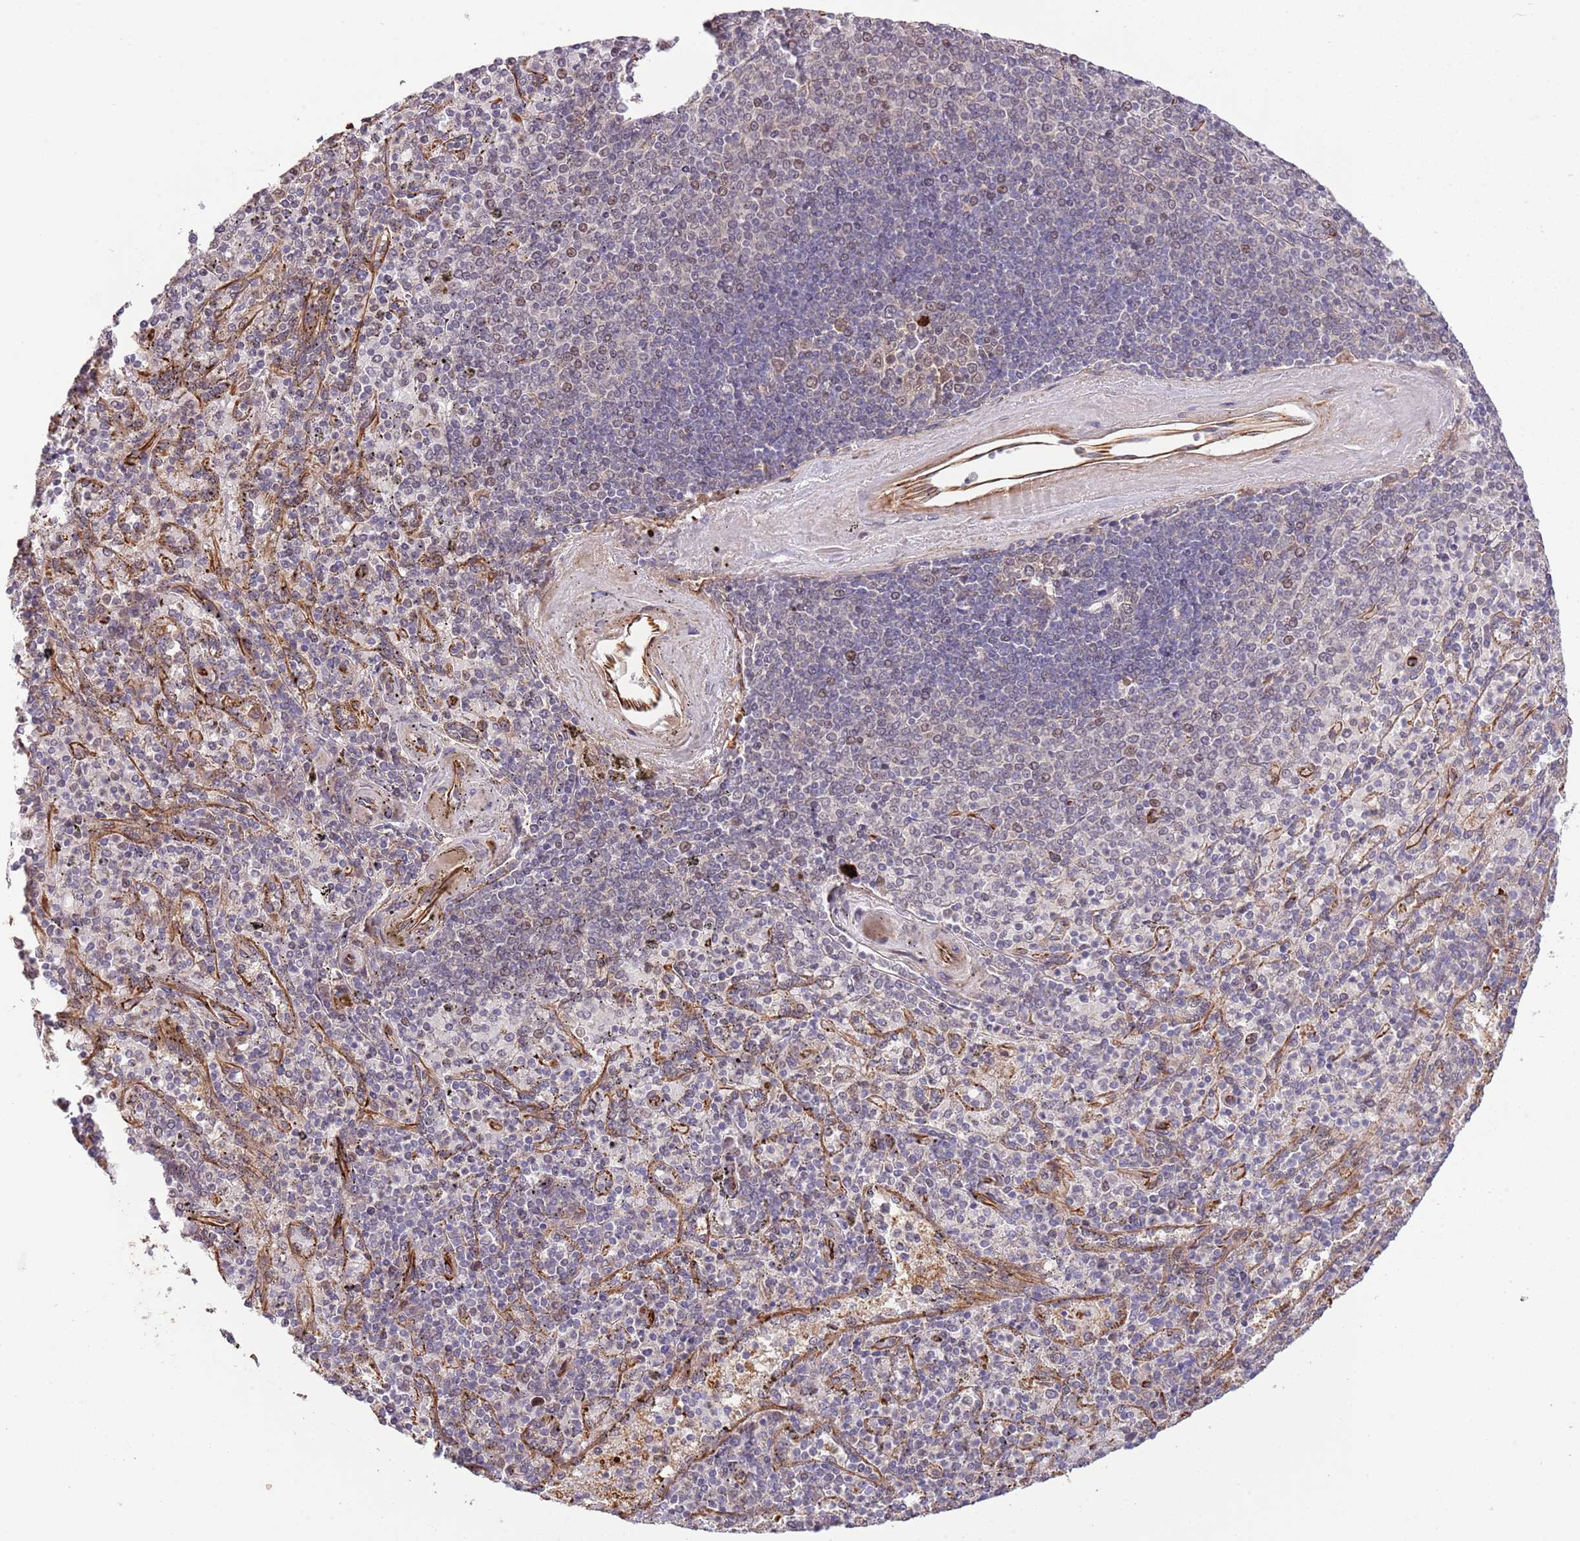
{"staining": {"intensity": "negative", "quantity": "none", "location": "none"}, "tissue": "spleen", "cell_type": "Cells in red pulp", "image_type": "normal", "snomed": [{"axis": "morphology", "description": "Normal tissue, NOS"}, {"axis": "topography", "description": "Spleen"}], "caption": "This is an immunohistochemistry (IHC) photomicrograph of unremarkable spleen. There is no expression in cells in red pulp.", "gene": "NEK3", "patient": {"sex": "male", "age": 82}}